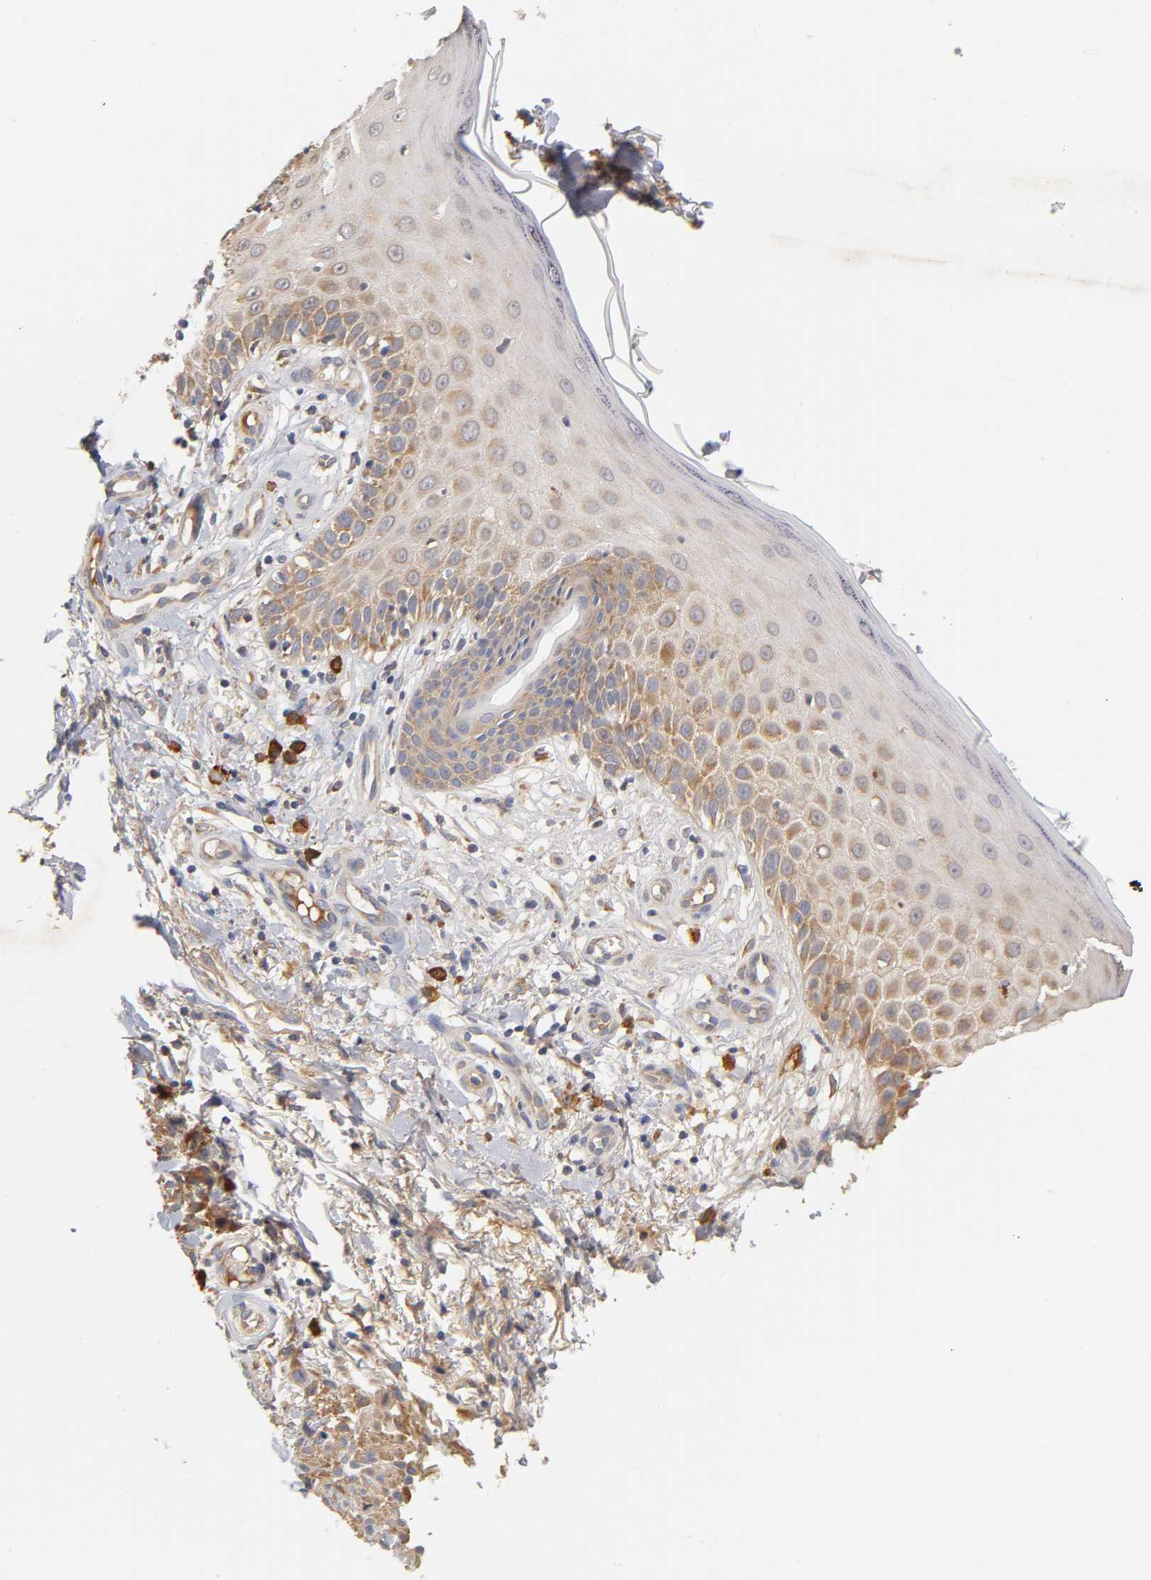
{"staining": {"intensity": "moderate", "quantity": ">75%", "location": "cytoplasmic/membranous"}, "tissue": "skin cancer", "cell_type": "Tumor cells", "image_type": "cancer", "snomed": [{"axis": "morphology", "description": "Squamous cell carcinoma, NOS"}, {"axis": "topography", "description": "Skin"}], "caption": "IHC of human skin cancer (squamous cell carcinoma) demonstrates medium levels of moderate cytoplasmic/membranous staining in about >75% of tumor cells.", "gene": "RPS29", "patient": {"sex": "female", "age": 42}}